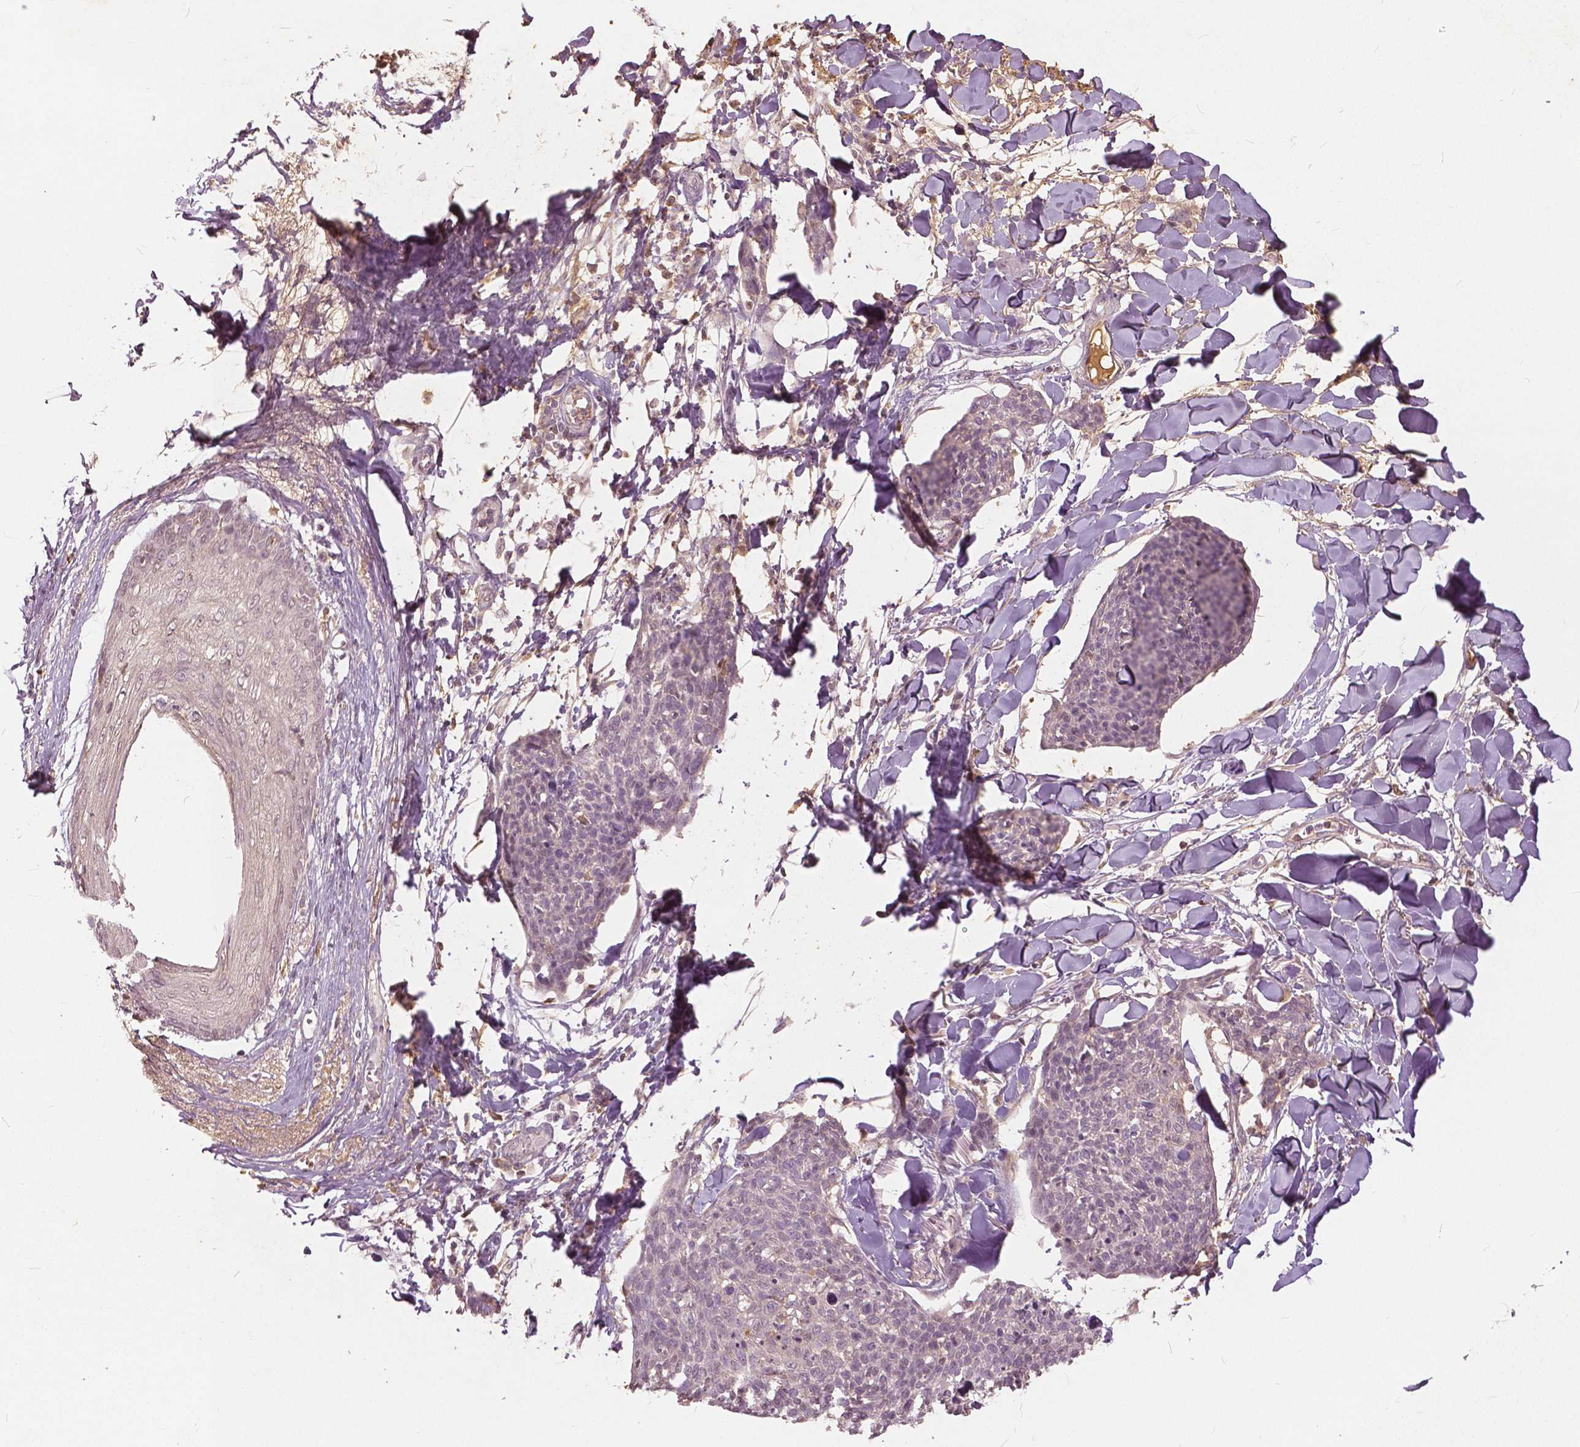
{"staining": {"intensity": "negative", "quantity": "none", "location": "none"}, "tissue": "skin cancer", "cell_type": "Tumor cells", "image_type": "cancer", "snomed": [{"axis": "morphology", "description": "Squamous cell carcinoma, NOS"}, {"axis": "topography", "description": "Skin"}, {"axis": "topography", "description": "Vulva"}], "caption": "The IHC micrograph has no significant staining in tumor cells of skin cancer tissue.", "gene": "ANGPTL4", "patient": {"sex": "female", "age": 75}}